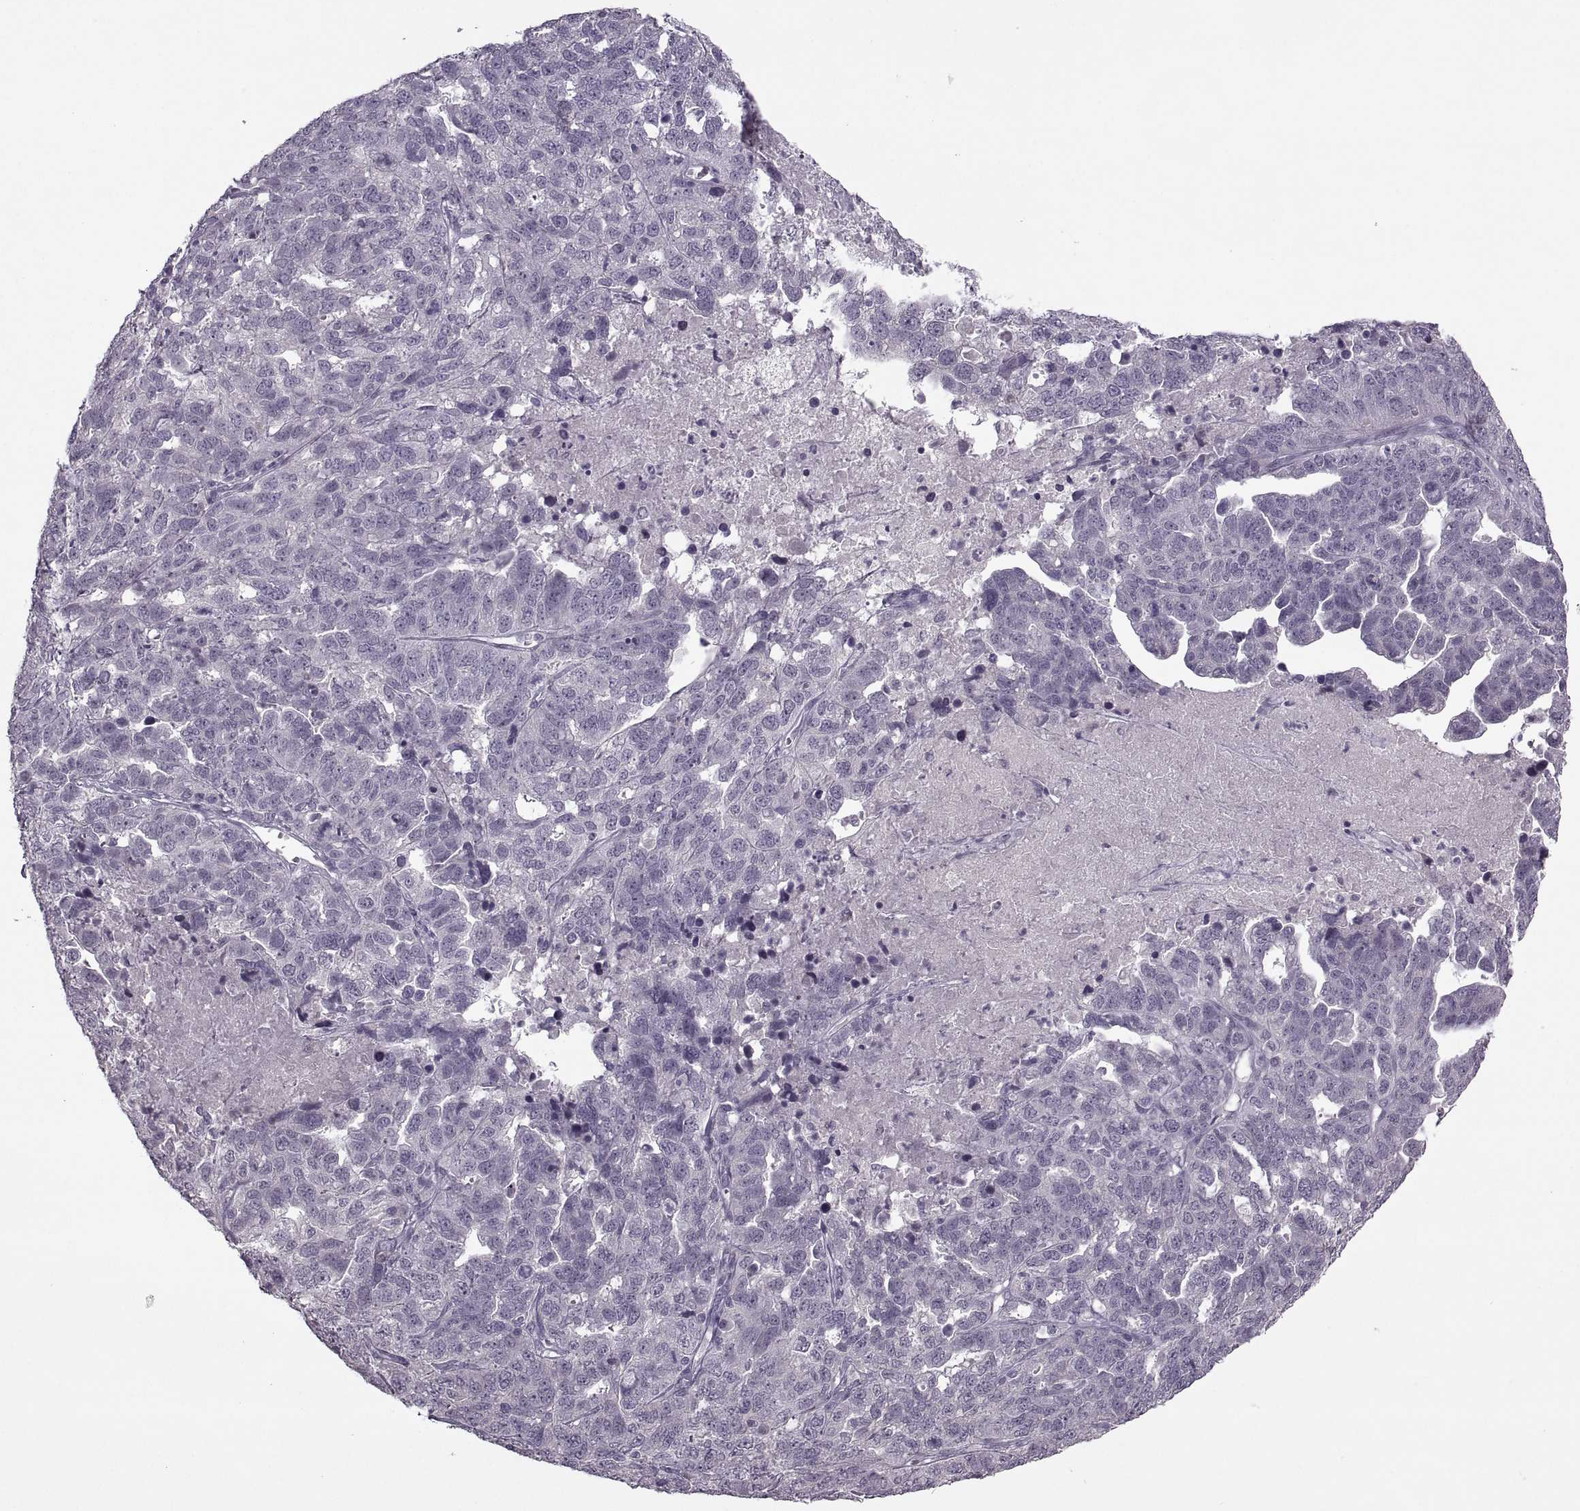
{"staining": {"intensity": "negative", "quantity": "none", "location": "none"}, "tissue": "ovarian cancer", "cell_type": "Tumor cells", "image_type": "cancer", "snomed": [{"axis": "morphology", "description": "Cystadenocarcinoma, serous, NOS"}, {"axis": "topography", "description": "Ovary"}], "caption": "There is no significant expression in tumor cells of ovarian cancer.", "gene": "MGAT4D", "patient": {"sex": "female", "age": 71}}